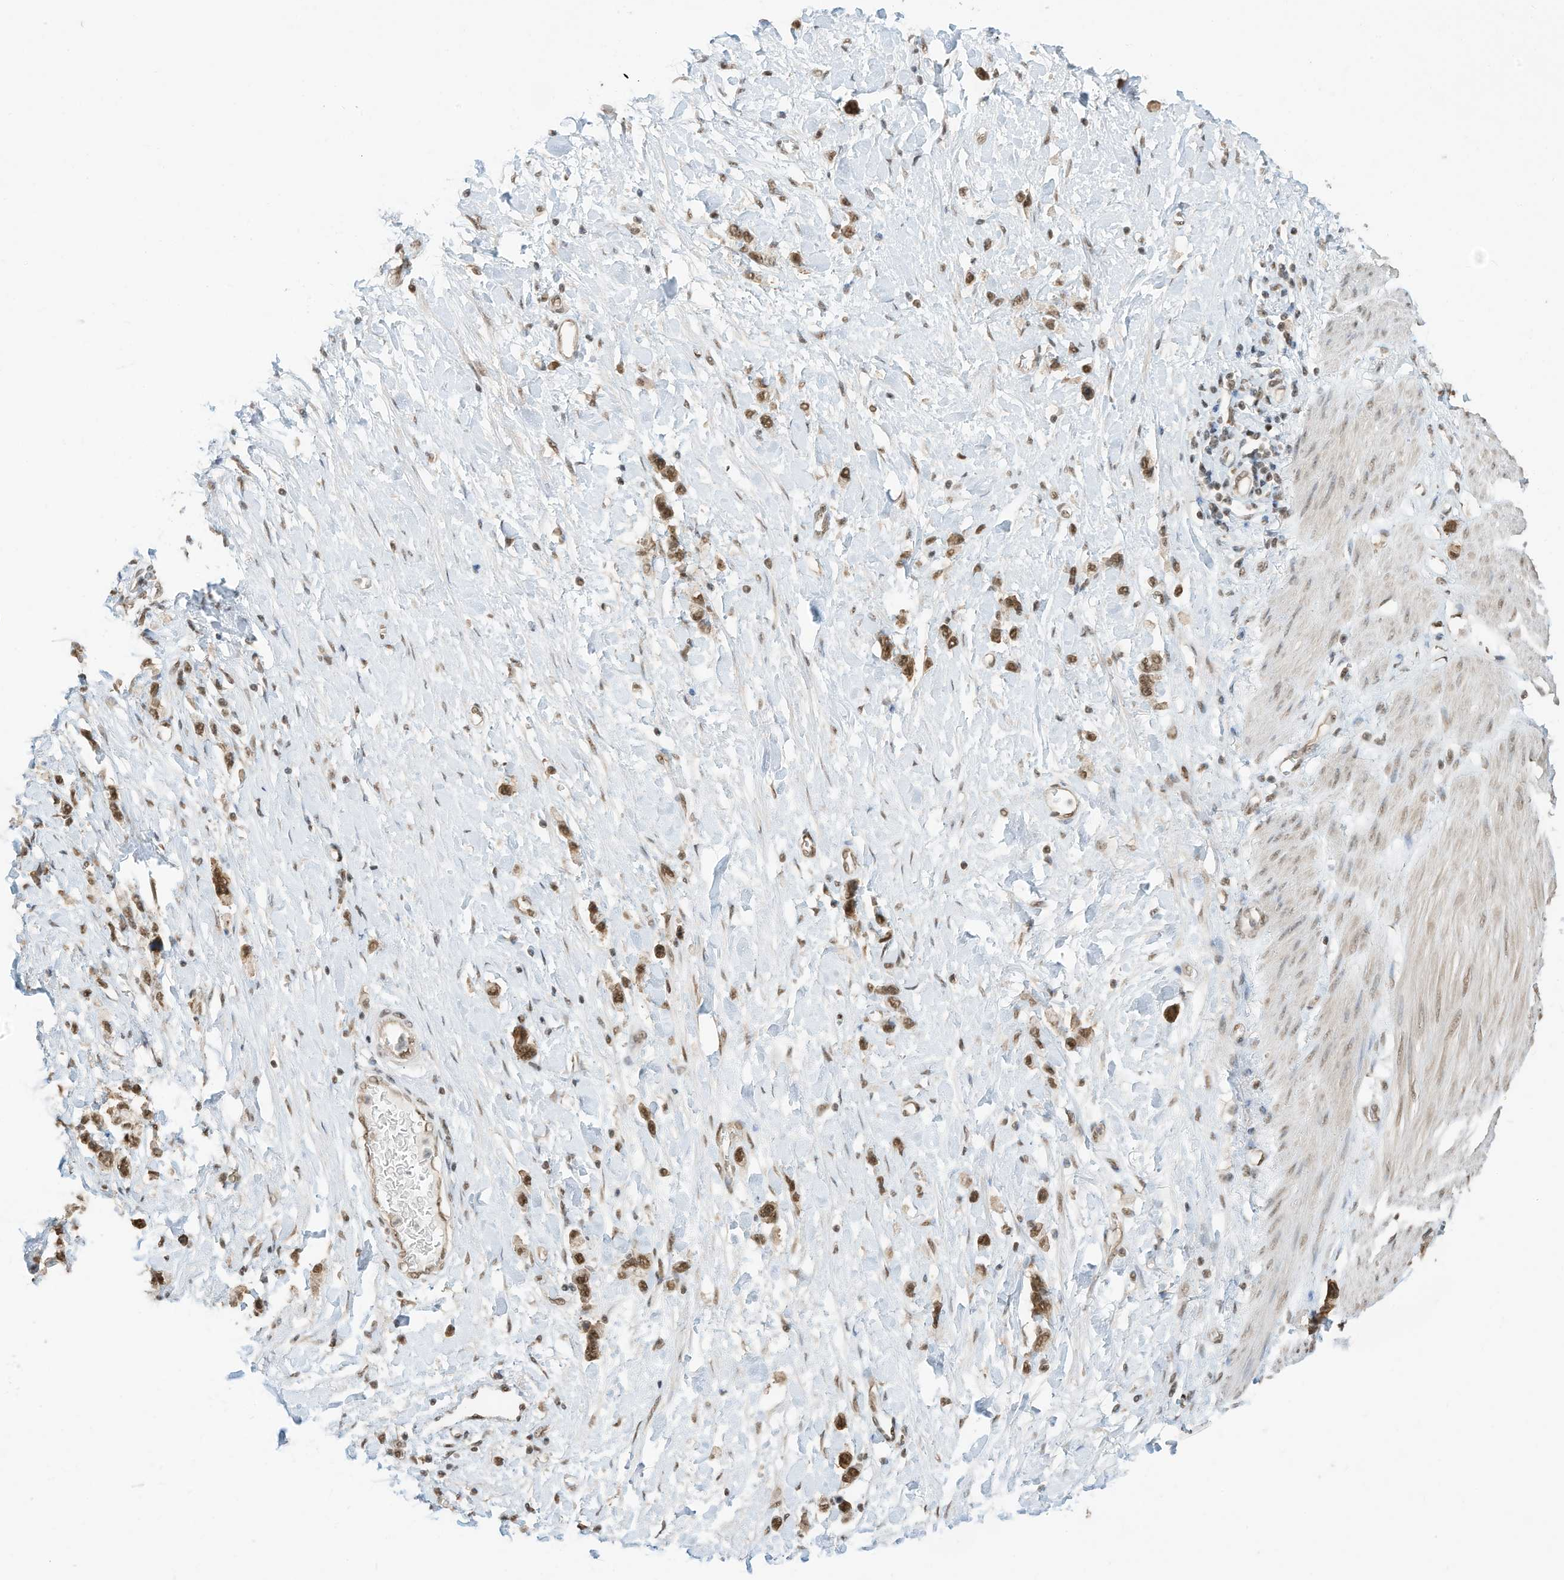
{"staining": {"intensity": "moderate", "quantity": ">75%", "location": "nuclear"}, "tissue": "stomach cancer", "cell_type": "Tumor cells", "image_type": "cancer", "snomed": [{"axis": "morphology", "description": "Adenocarcinoma, NOS"}, {"axis": "topography", "description": "Stomach"}], "caption": "Immunohistochemical staining of stomach adenocarcinoma demonstrates medium levels of moderate nuclear protein expression in about >75% of tumor cells.", "gene": "ZNF195", "patient": {"sex": "female", "age": 65}}